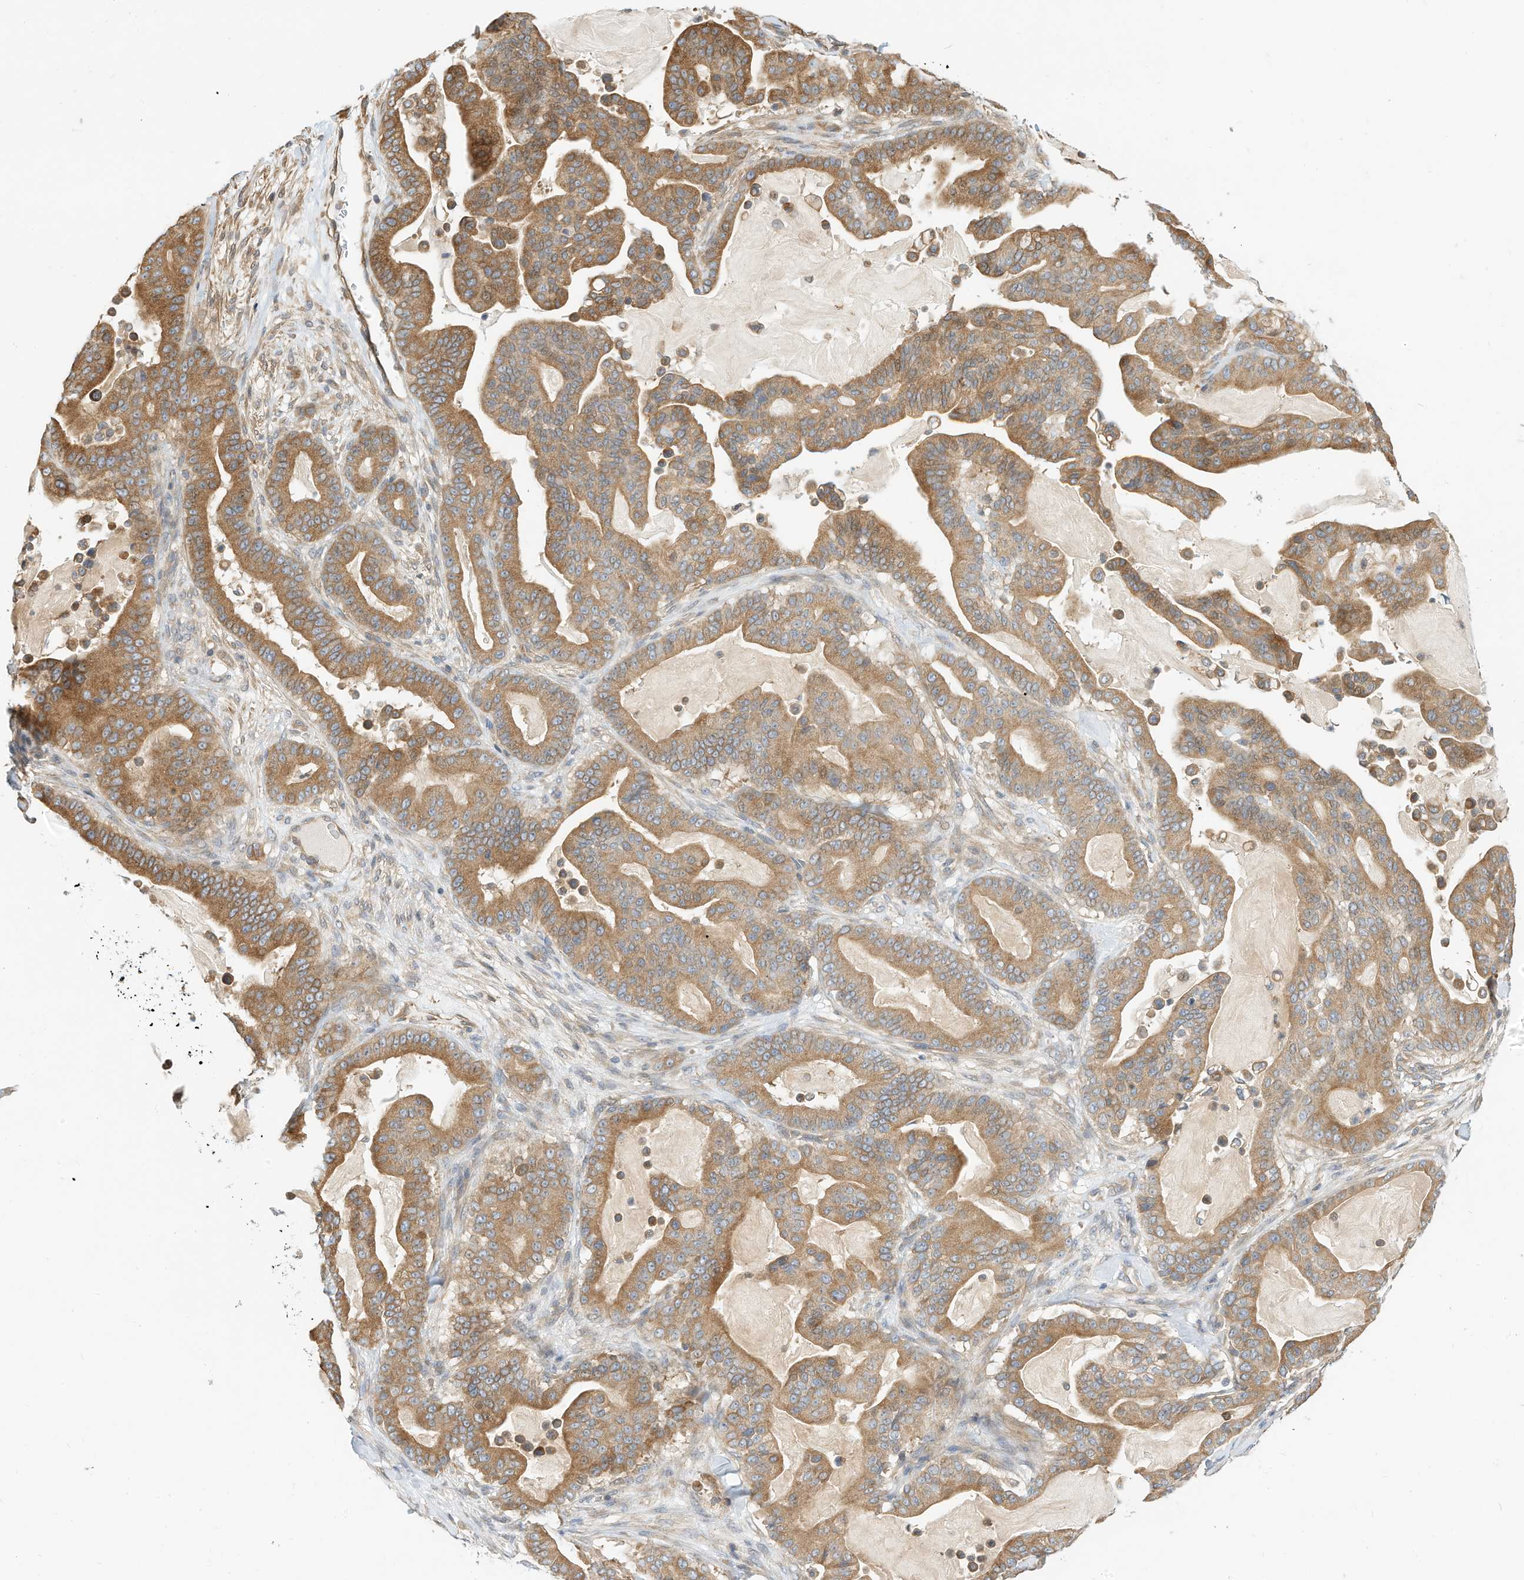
{"staining": {"intensity": "moderate", "quantity": ">75%", "location": "cytoplasmic/membranous"}, "tissue": "pancreatic cancer", "cell_type": "Tumor cells", "image_type": "cancer", "snomed": [{"axis": "morphology", "description": "Adenocarcinoma, NOS"}, {"axis": "topography", "description": "Pancreas"}], "caption": "Pancreatic cancer (adenocarcinoma) stained with immunohistochemistry reveals moderate cytoplasmic/membranous positivity in approximately >75% of tumor cells.", "gene": "OFD1", "patient": {"sex": "male", "age": 63}}